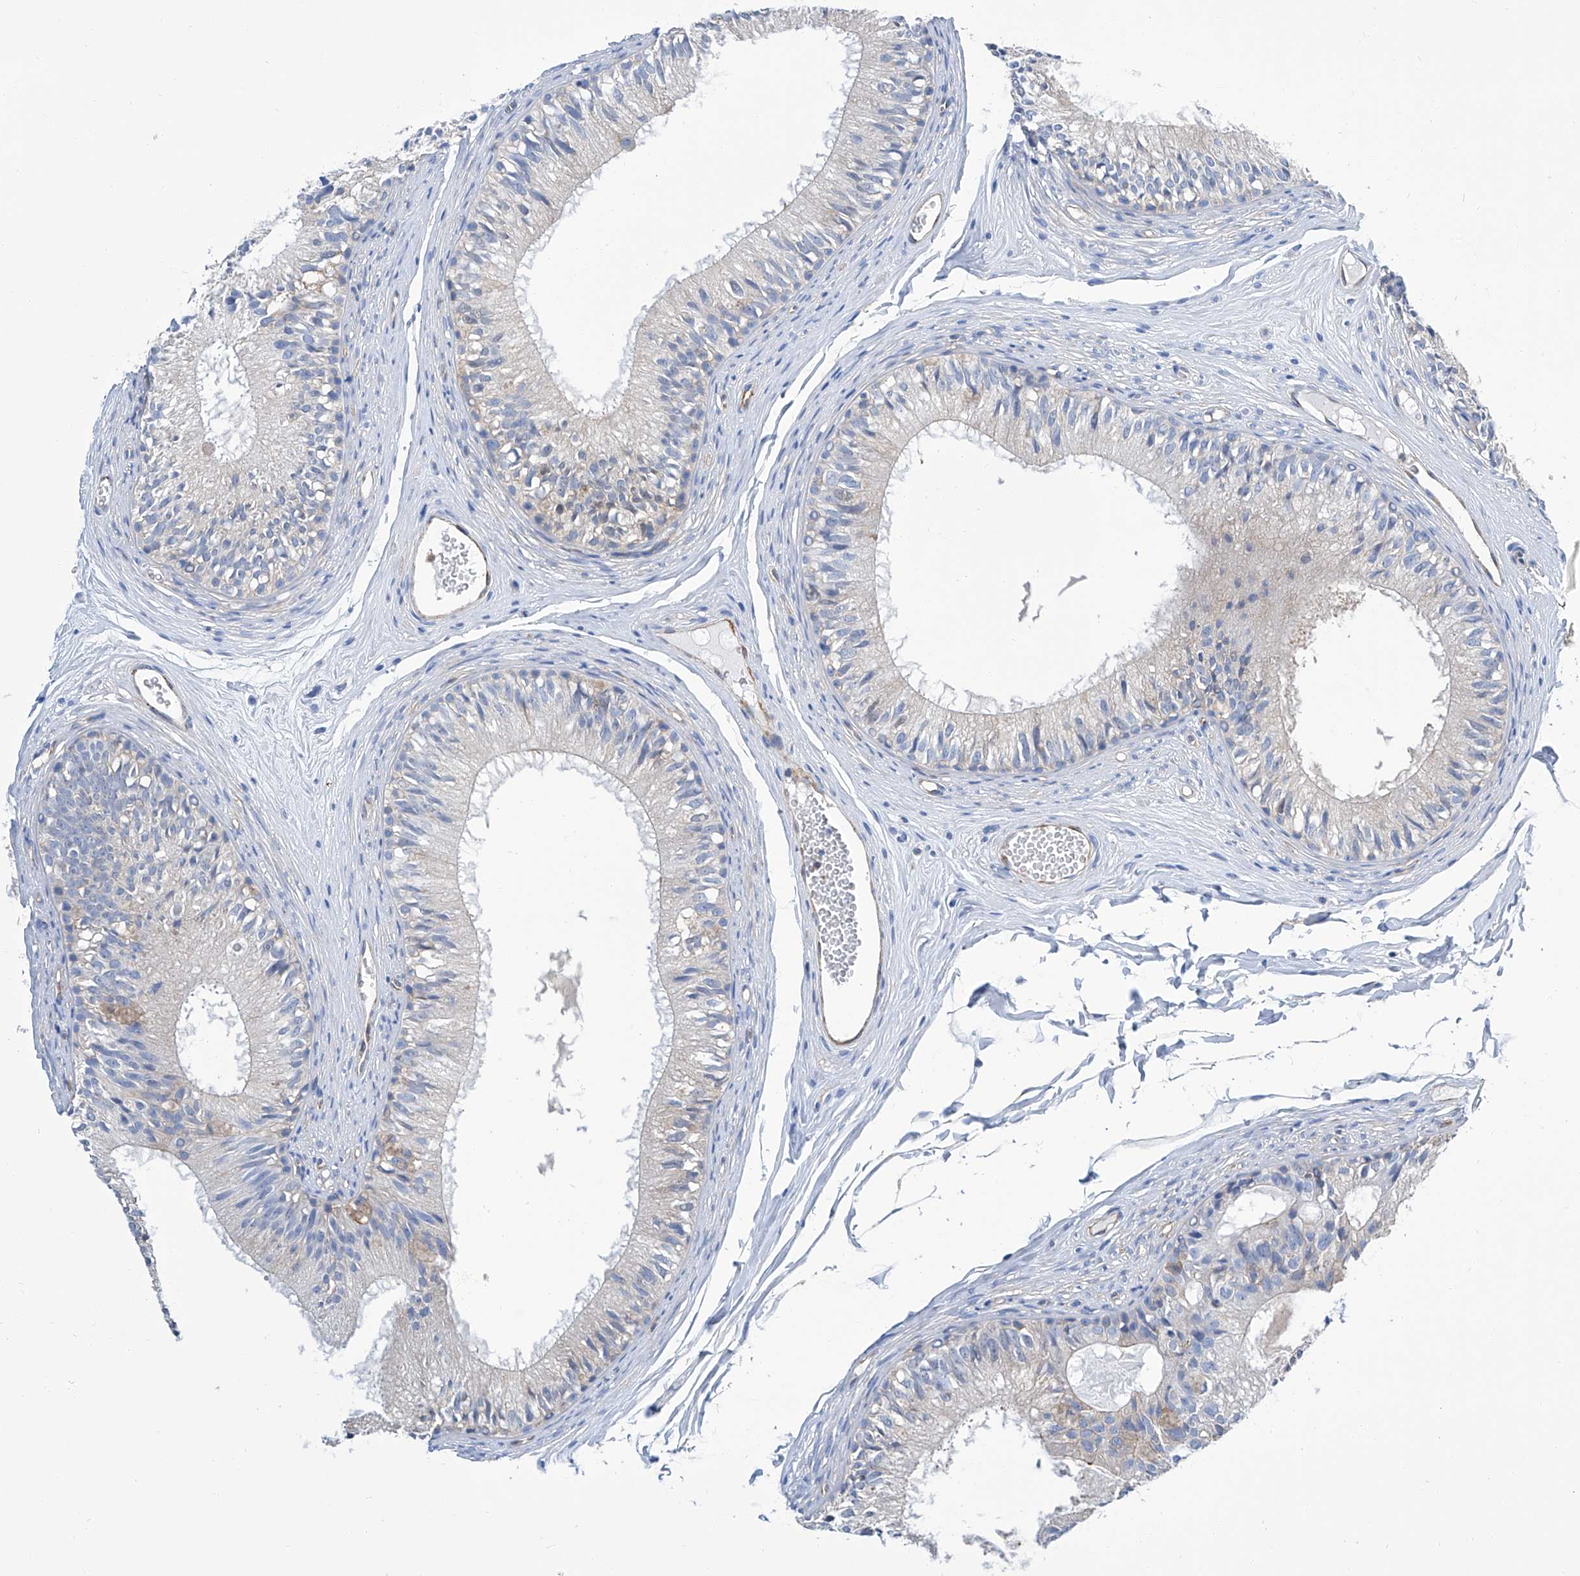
{"staining": {"intensity": "weak", "quantity": "<25%", "location": "cytoplasmic/membranous"}, "tissue": "epididymis", "cell_type": "Glandular cells", "image_type": "normal", "snomed": [{"axis": "morphology", "description": "Normal tissue, NOS"}, {"axis": "morphology", "description": "Seminoma in situ"}, {"axis": "topography", "description": "Testis"}, {"axis": "topography", "description": "Epididymis"}], "caption": "Photomicrograph shows no significant protein expression in glandular cells of benign epididymis.", "gene": "GPT", "patient": {"sex": "male", "age": 28}}